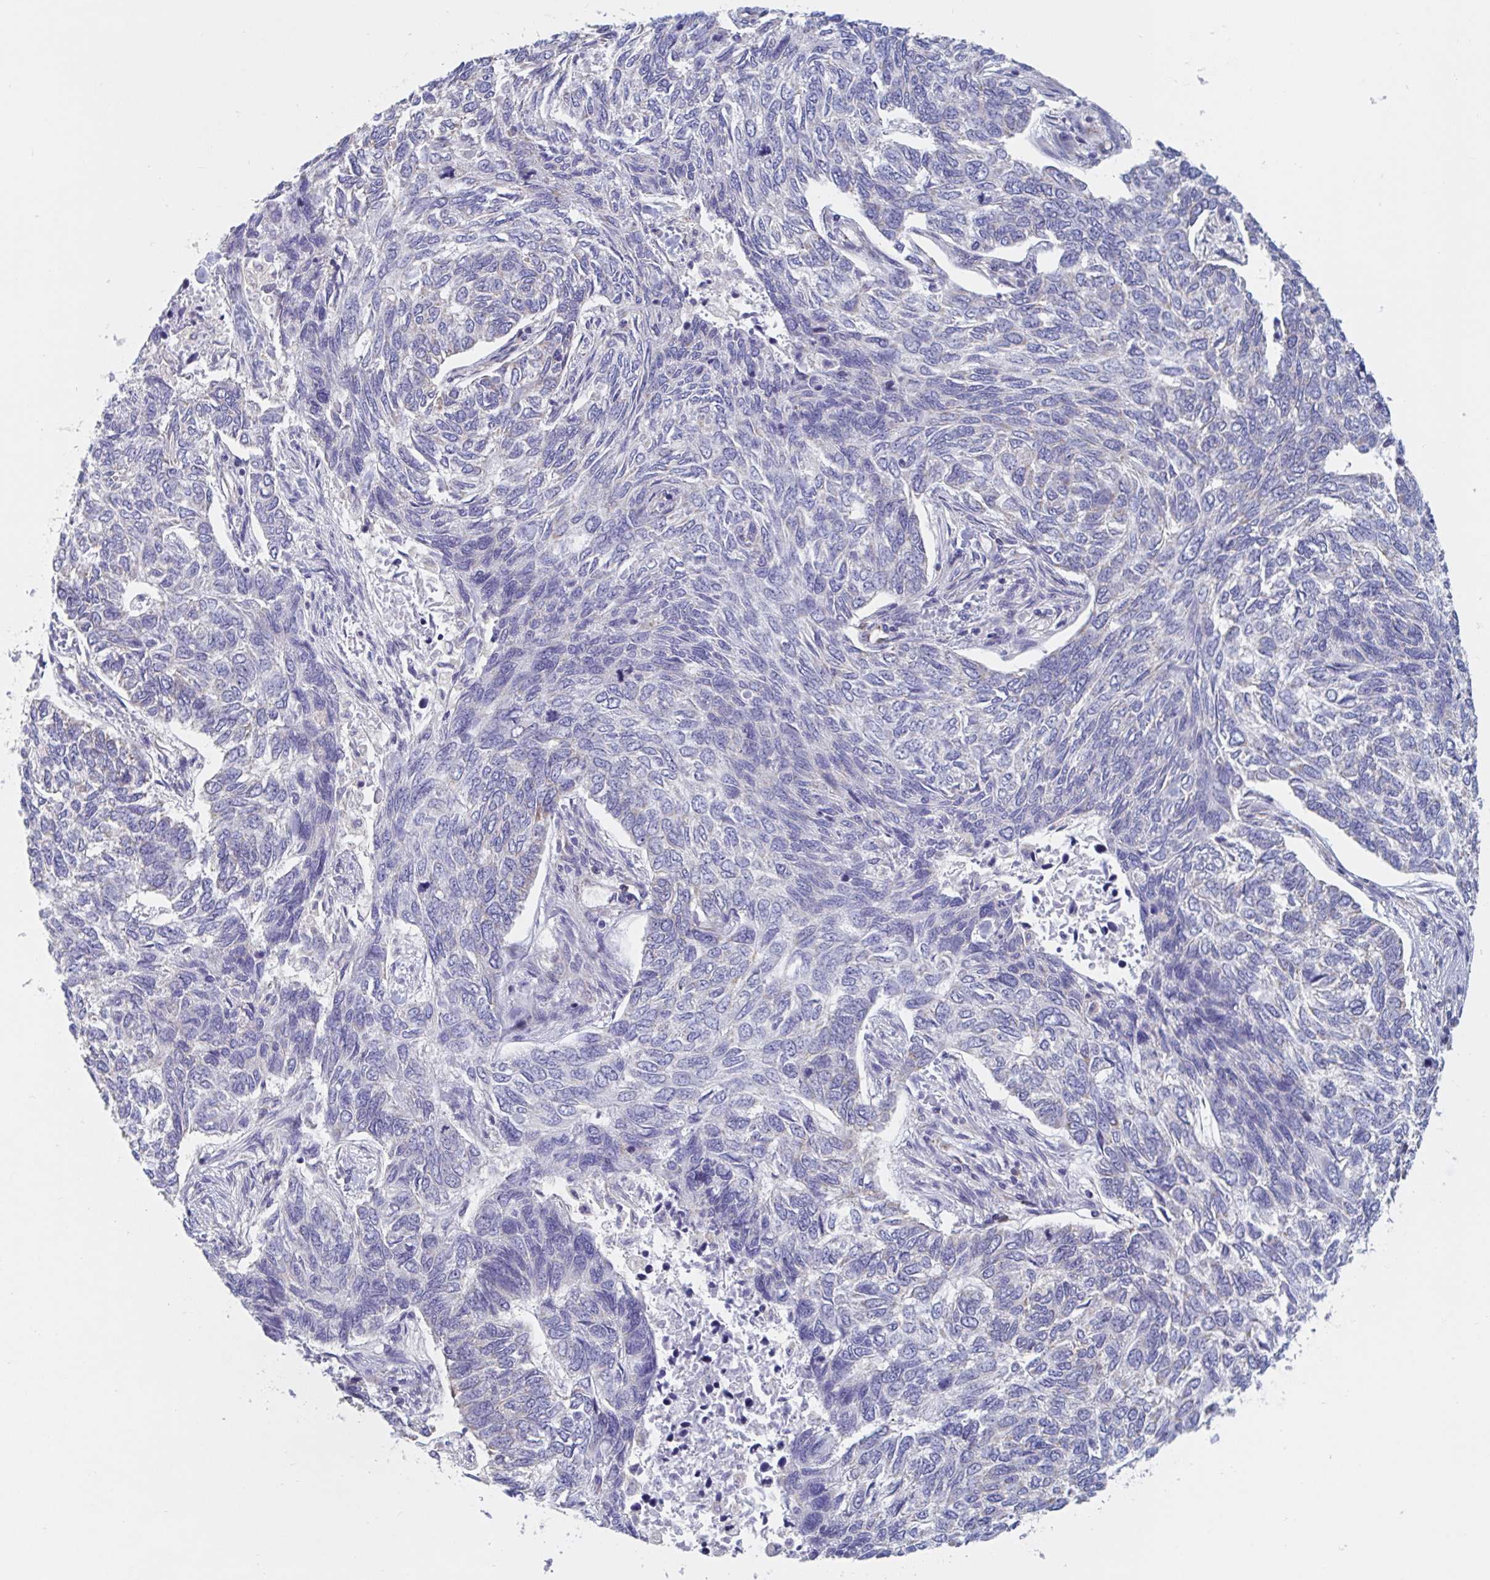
{"staining": {"intensity": "negative", "quantity": "none", "location": "none"}, "tissue": "skin cancer", "cell_type": "Tumor cells", "image_type": "cancer", "snomed": [{"axis": "morphology", "description": "Basal cell carcinoma"}, {"axis": "topography", "description": "Skin"}], "caption": "This is an immunohistochemistry photomicrograph of basal cell carcinoma (skin). There is no staining in tumor cells.", "gene": "MRPL53", "patient": {"sex": "female", "age": 65}}